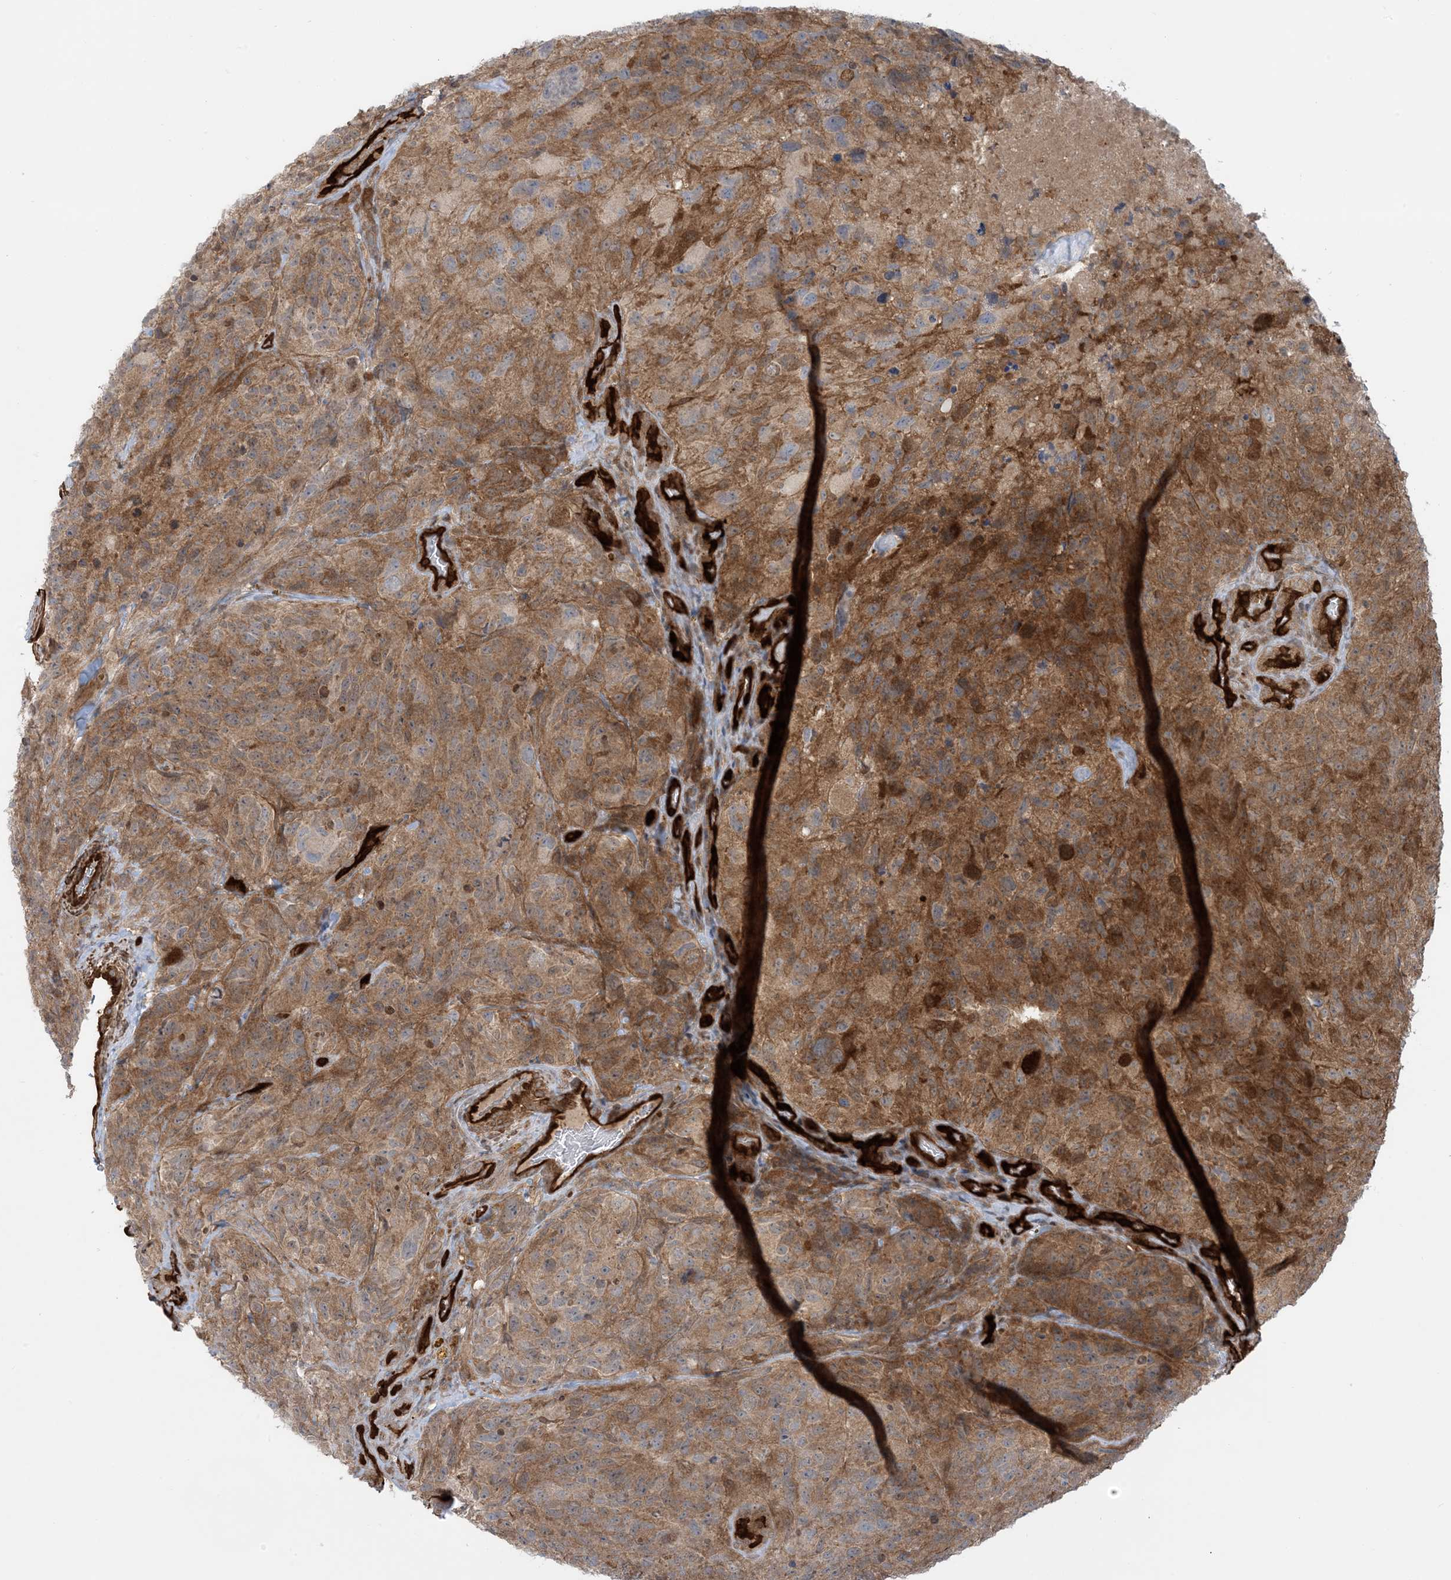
{"staining": {"intensity": "moderate", "quantity": ">75%", "location": "cytoplasmic/membranous"}, "tissue": "glioma", "cell_type": "Tumor cells", "image_type": "cancer", "snomed": [{"axis": "morphology", "description": "Glioma, malignant, High grade"}, {"axis": "topography", "description": "Brain"}], "caption": "Tumor cells exhibit moderate cytoplasmic/membranous positivity in about >75% of cells in high-grade glioma (malignant). Nuclei are stained in blue.", "gene": "PPM1F", "patient": {"sex": "male", "age": 69}}